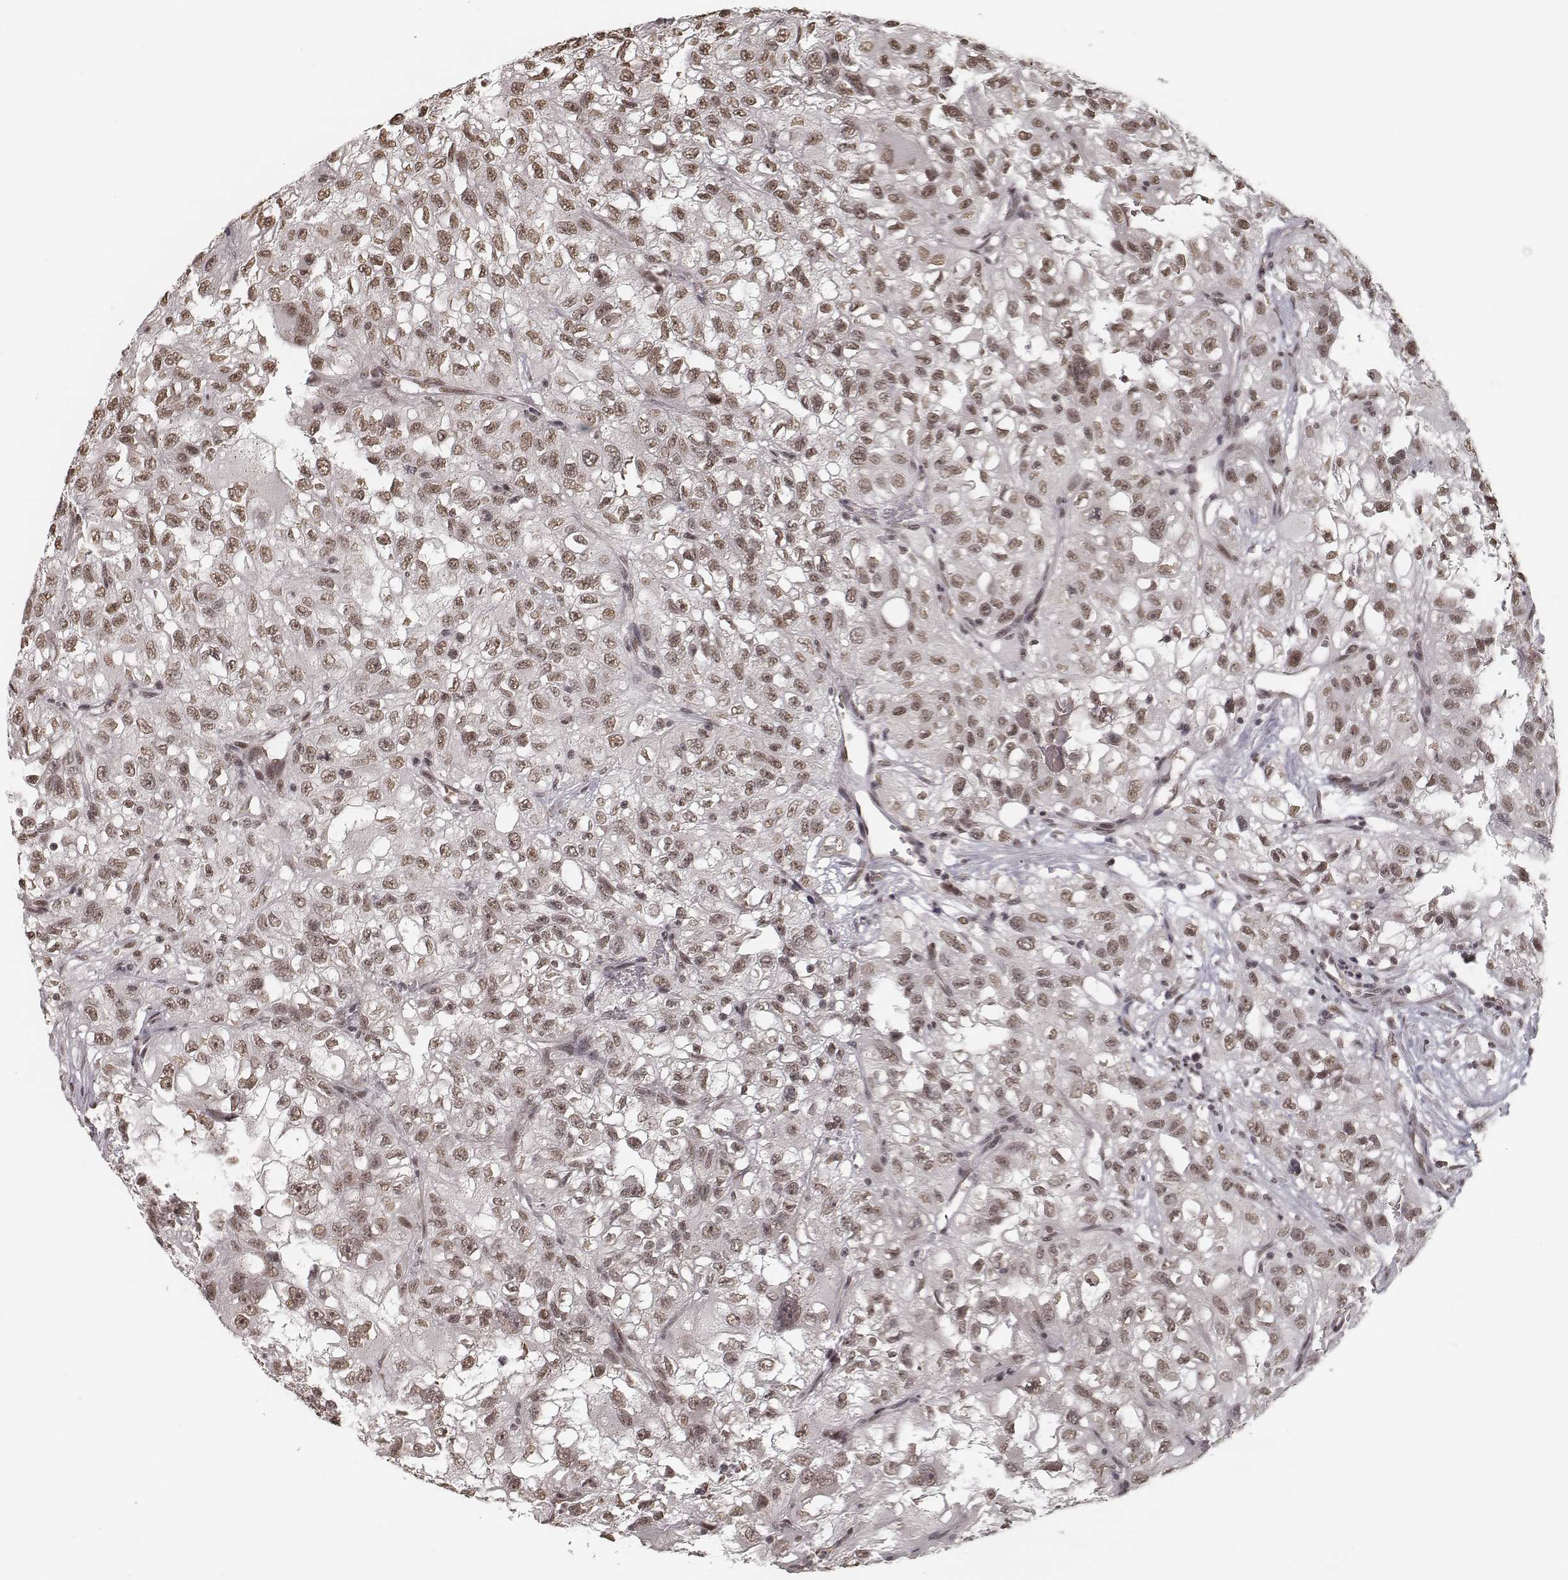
{"staining": {"intensity": "moderate", "quantity": ">75%", "location": "nuclear"}, "tissue": "renal cancer", "cell_type": "Tumor cells", "image_type": "cancer", "snomed": [{"axis": "morphology", "description": "Adenocarcinoma, NOS"}, {"axis": "topography", "description": "Kidney"}], "caption": "Renal adenocarcinoma stained with IHC displays moderate nuclear expression in about >75% of tumor cells.", "gene": "HMGA2", "patient": {"sex": "male", "age": 64}}